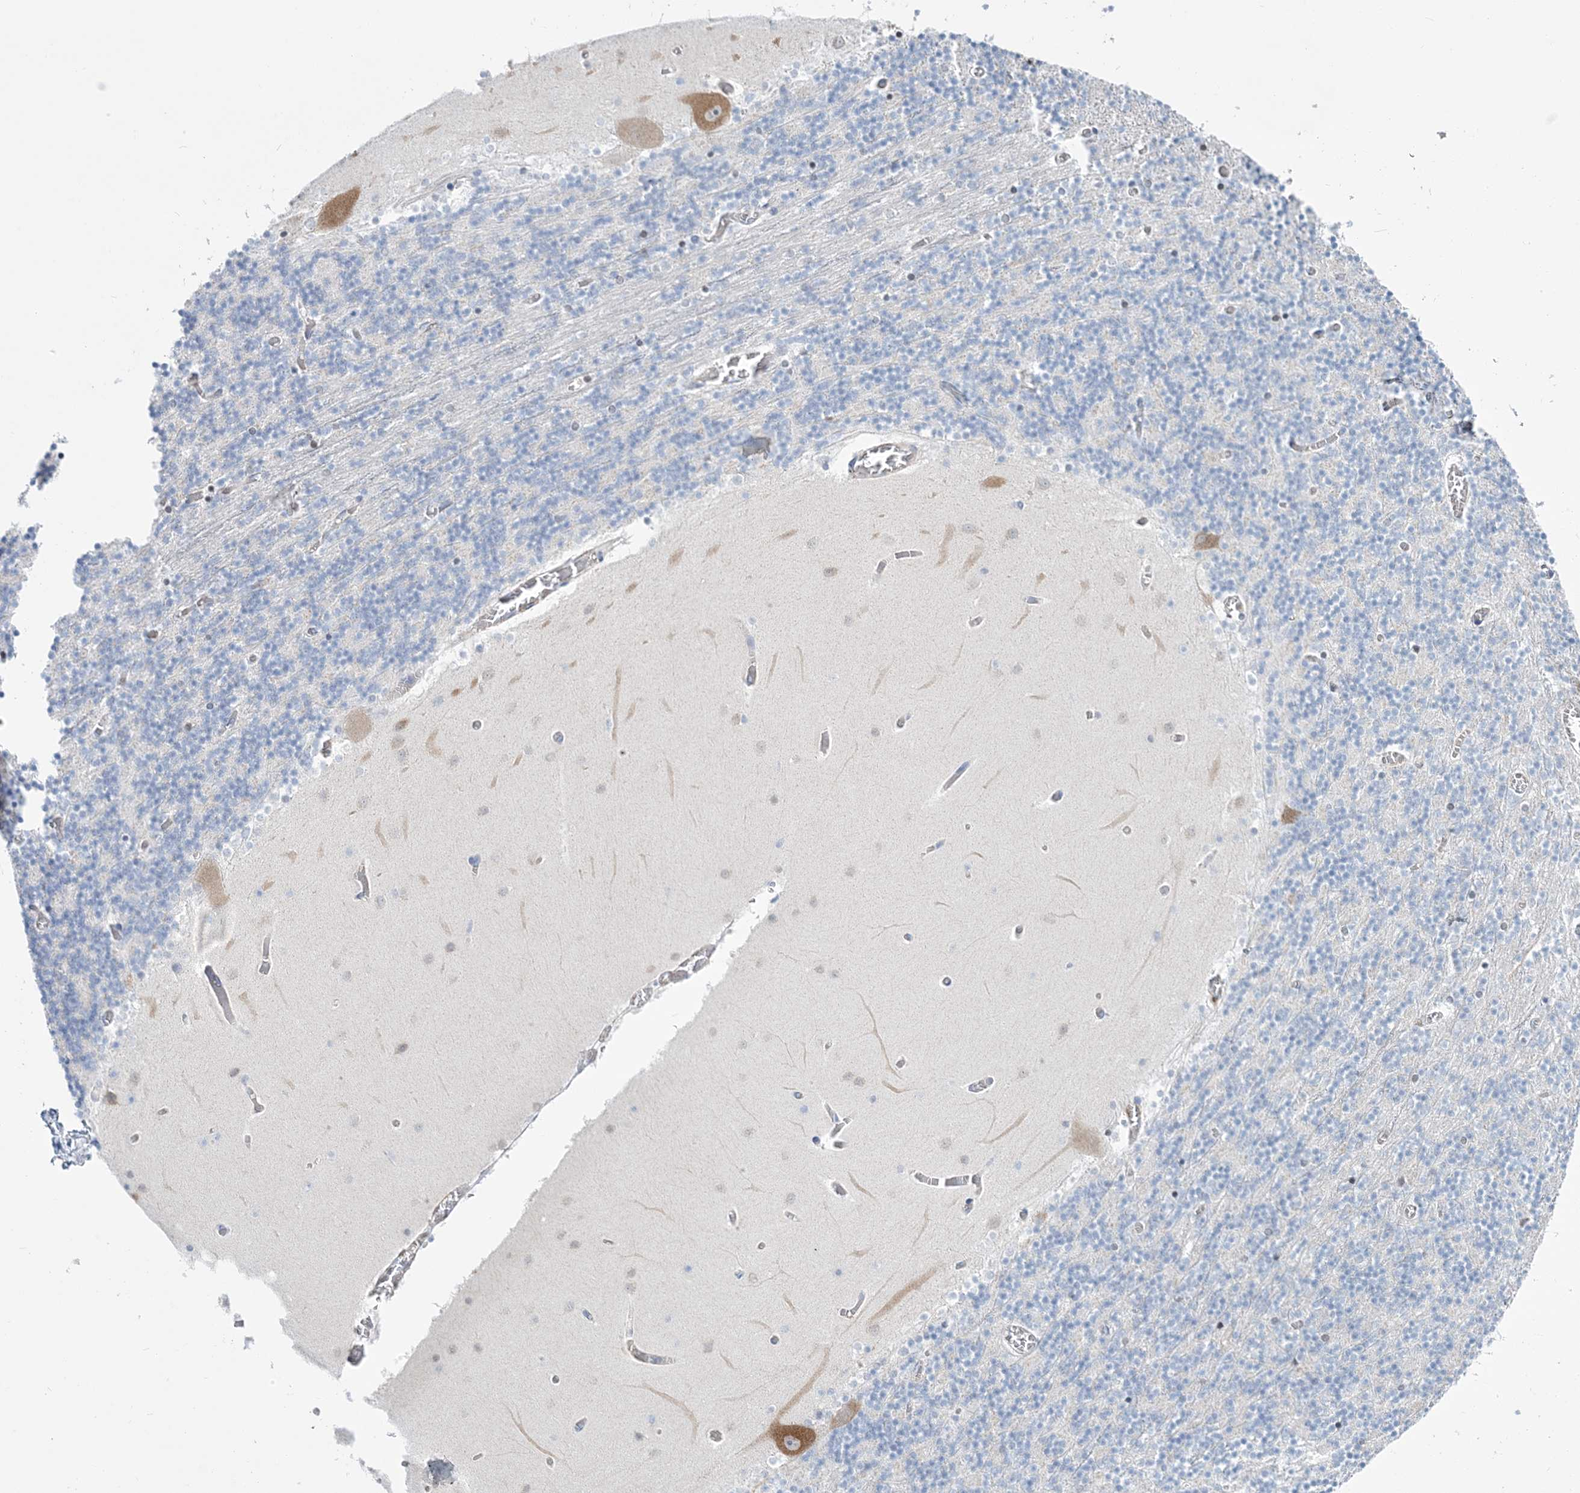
{"staining": {"intensity": "weak", "quantity": "25%-75%", "location": "cytoplasmic/membranous"}, "tissue": "cerebellum", "cell_type": "Cells in granular layer", "image_type": "normal", "snomed": [{"axis": "morphology", "description": "Normal tissue, NOS"}, {"axis": "topography", "description": "Cerebellum"}], "caption": "Immunohistochemistry (IHC) photomicrograph of unremarkable cerebellum: cerebellum stained using immunohistochemistry (IHC) exhibits low levels of weak protein expression localized specifically in the cytoplasmic/membranous of cells in granular layer, appearing as a cytoplasmic/membranous brown color.", "gene": "RAB11FIP5", "patient": {"sex": "female", "age": 28}}